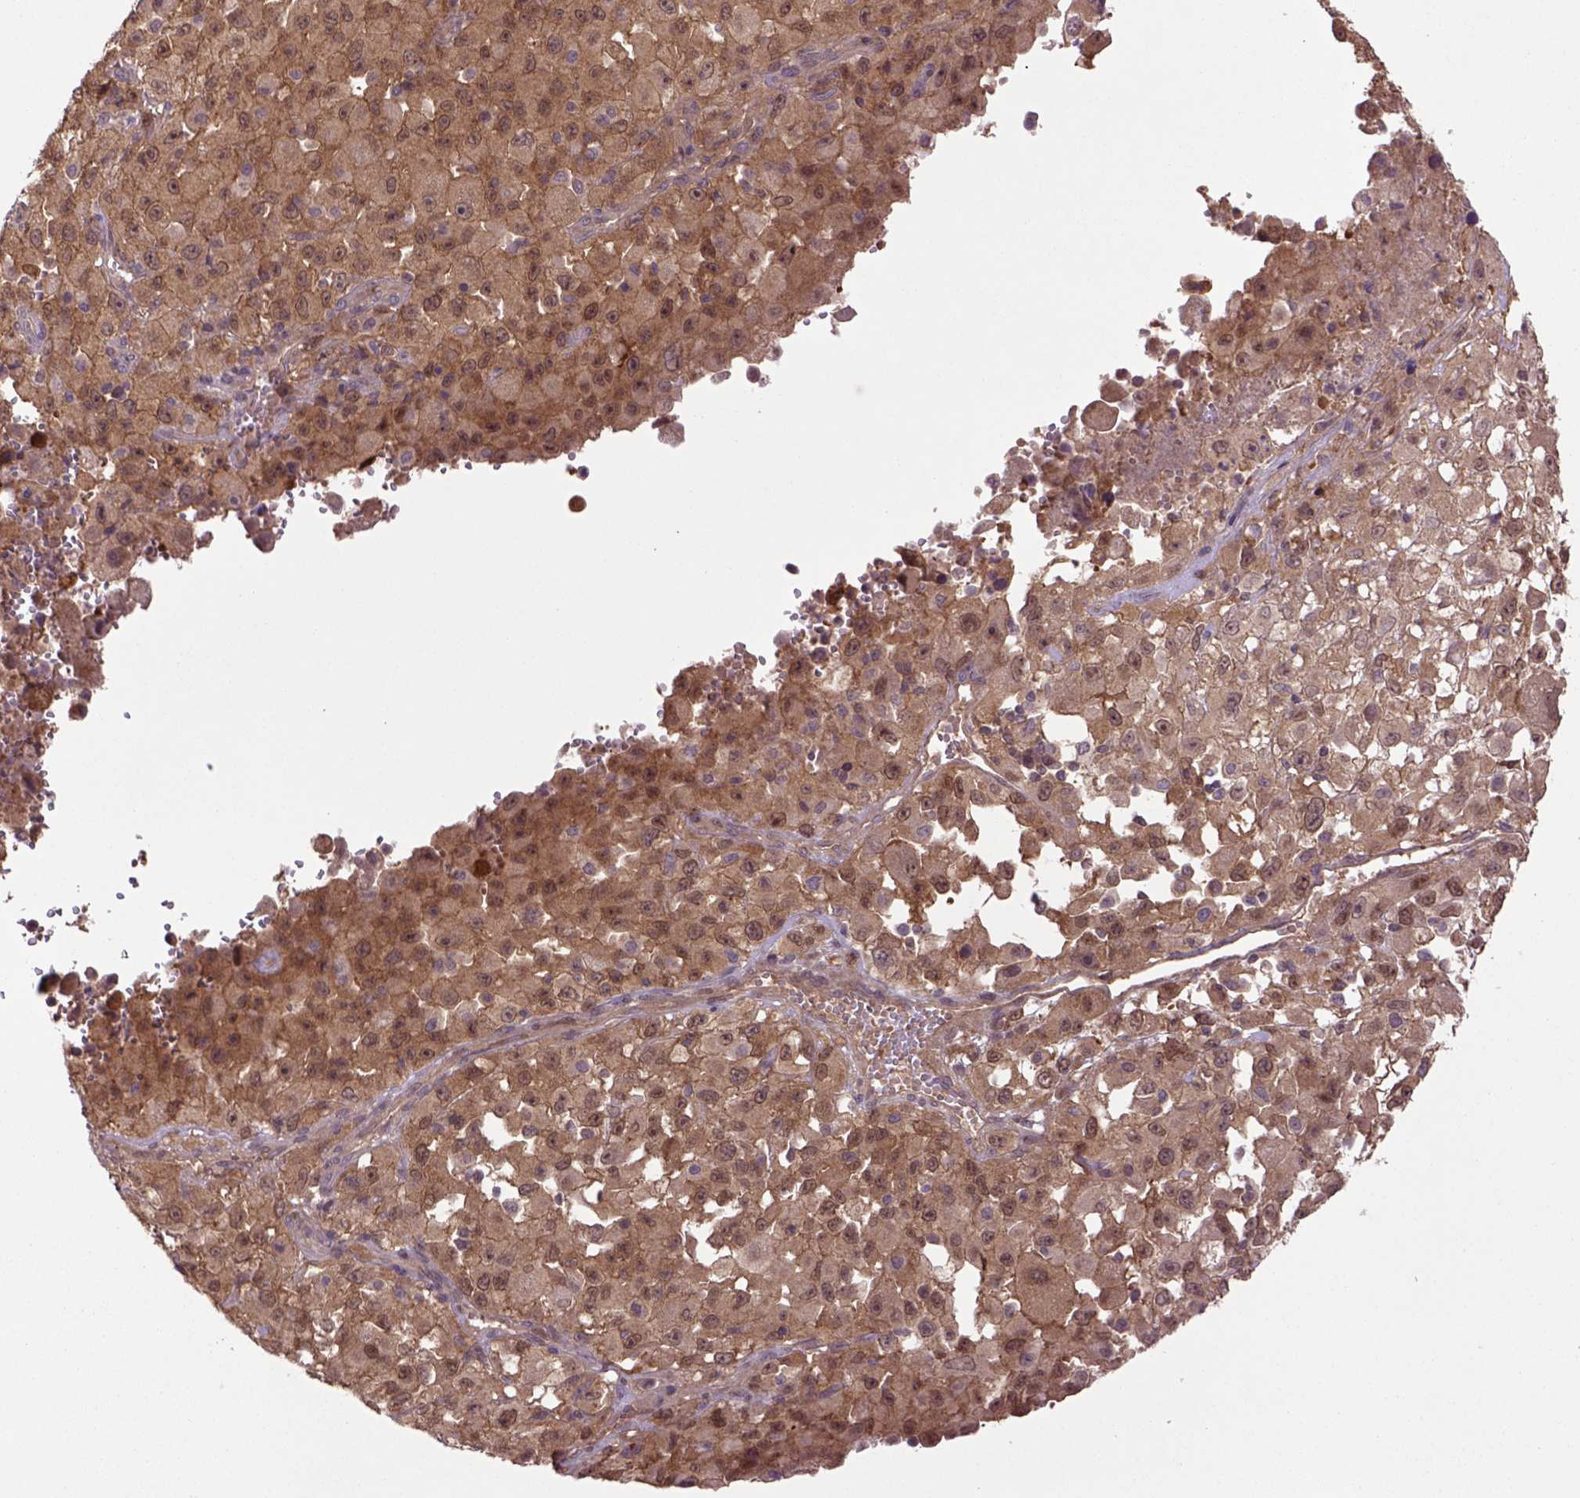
{"staining": {"intensity": "moderate", "quantity": ">75%", "location": "nuclear"}, "tissue": "melanoma", "cell_type": "Tumor cells", "image_type": "cancer", "snomed": [{"axis": "morphology", "description": "Malignant melanoma, Metastatic site"}, {"axis": "topography", "description": "Soft tissue"}], "caption": "Immunohistochemical staining of melanoma exhibits medium levels of moderate nuclear protein staining in about >75% of tumor cells.", "gene": "HSPBP1", "patient": {"sex": "male", "age": 50}}